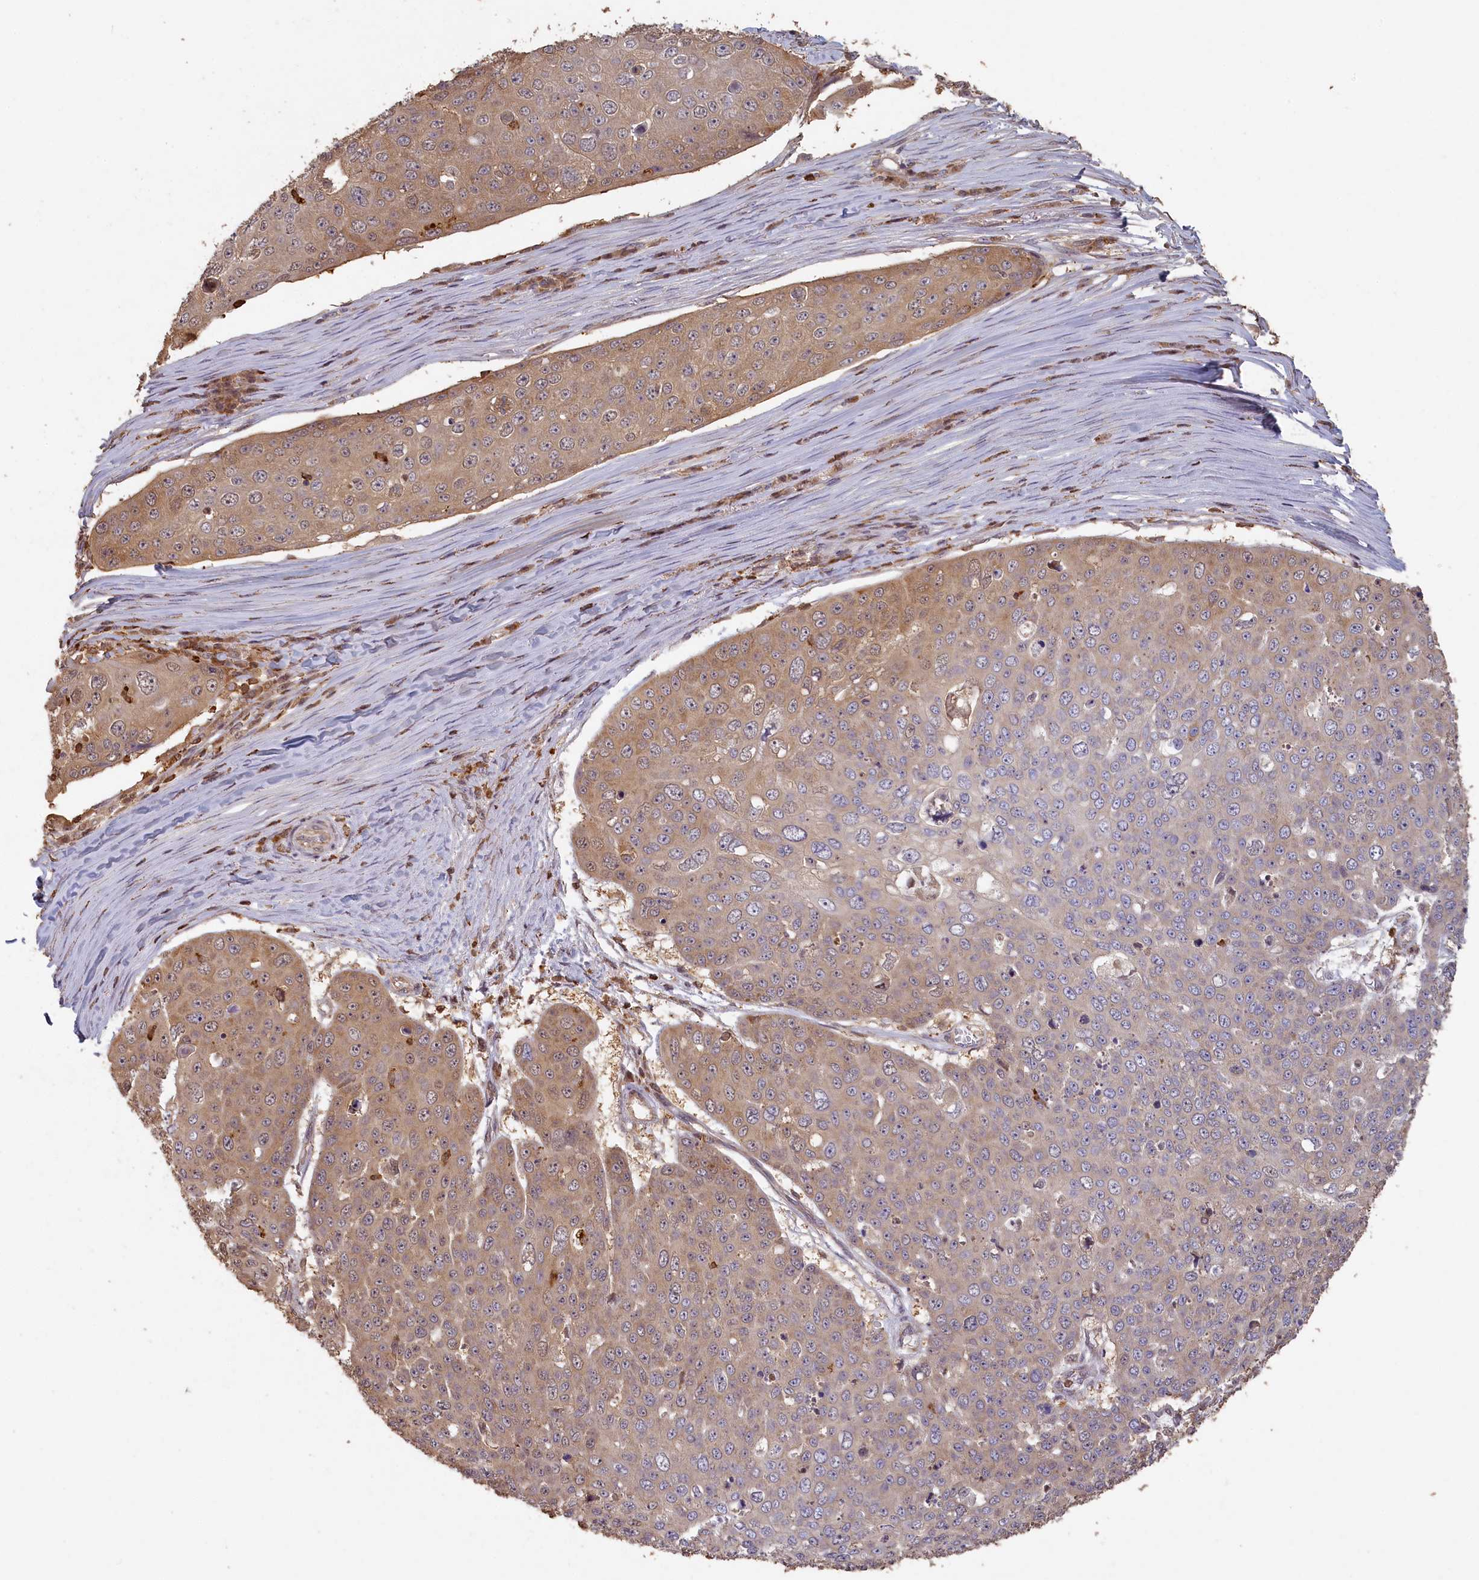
{"staining": {"intensity": "weak", "quantity": "25%-75%", "location": "cytoplasmic/membranous"}, "tissue": "skin cancer", "cell_type": "Tumor cells", "image_type": "cancer", "snomed": [{"axis": "morphology", "description": "Squamous cell carcinoma, NOS"}, {"axis": "topography", "description": "Skin"}], "caption": "A brown stain highlights weak cytoplasmic/membranous positivity of a protein in human skin cancer (squamous cell carcinoma) tumor cells.", "gene": "MADD", "patient": {"sex": "male", "age": 71}}